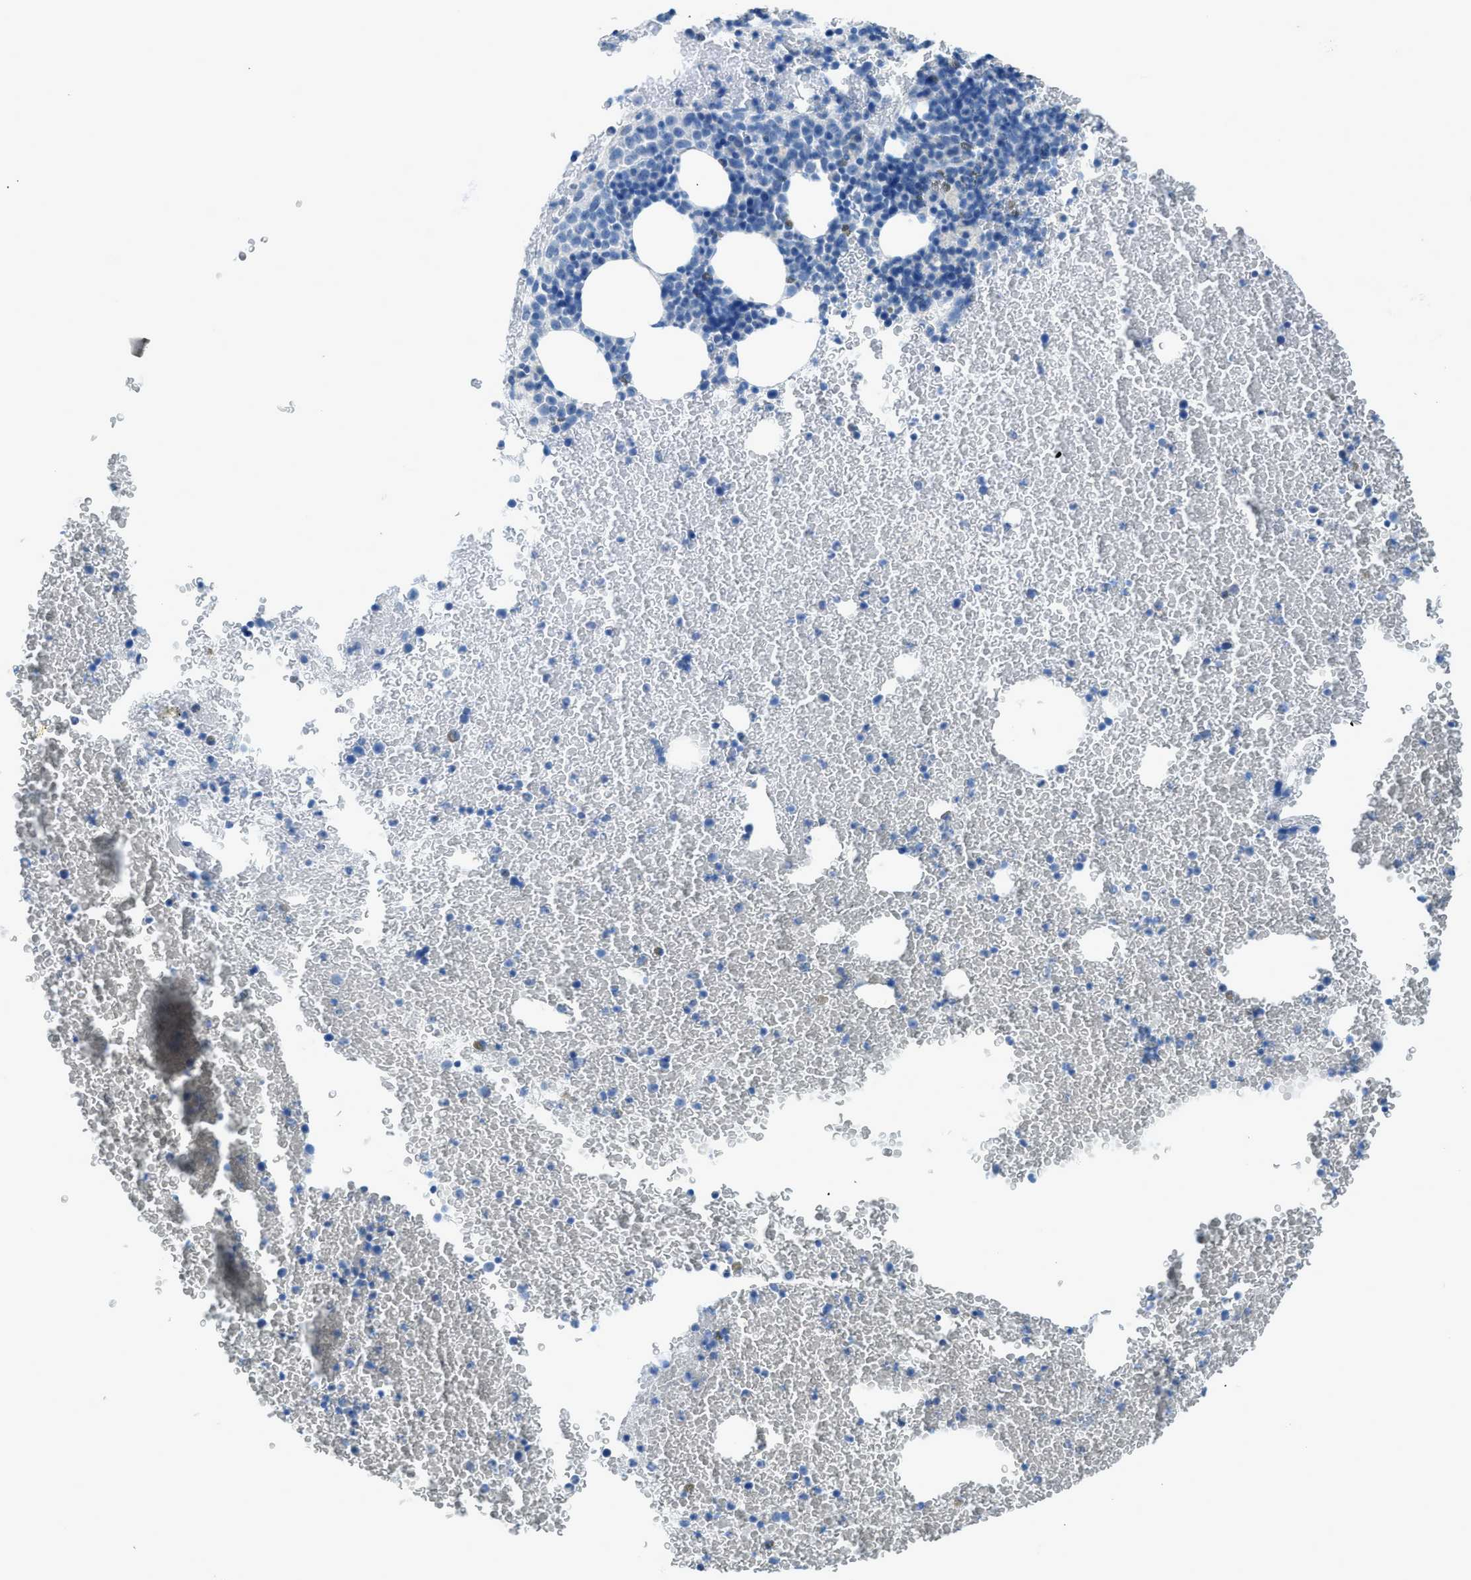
{"staining": {"intensity": "negative", "quantity": "none", "location": "none"}, "tissue": "bone marrow", "cell_type": "Hematopoietic cells", "image_type": "normal", "snomed": [{"axis": "morphology", "description": "Normal tissue, NOS"}, {"axis": "morphology", "description": "Inflammation, NOS"}, {"axis": "topography", "description": "Bone marrow"}], "caption": "DAB immunohistochemical staining of benign bone marrow exhibits no significant expression in hematopoietic cells.", "gene": "ACAN", "patient": {"sex": "male", "age": 47}}